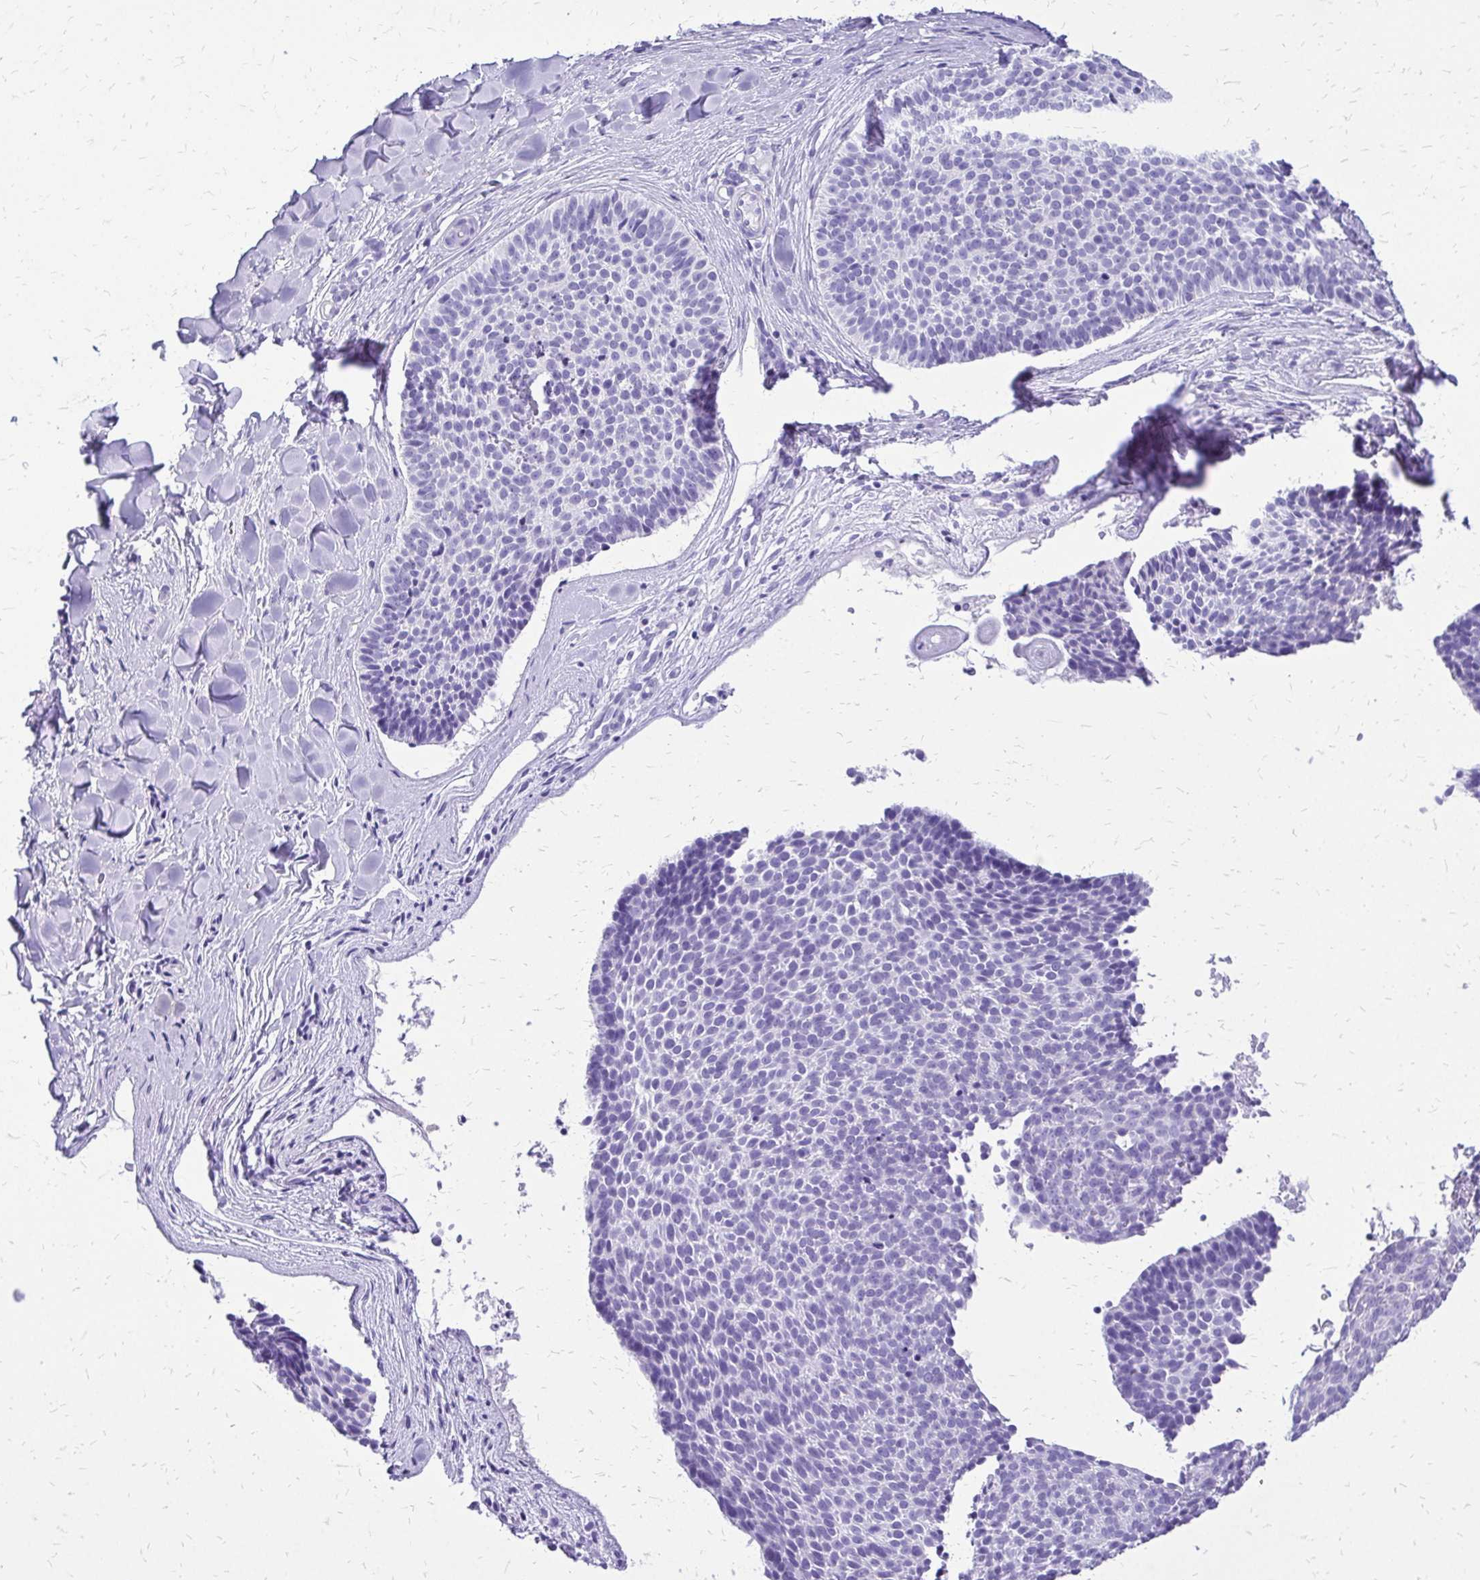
{"staining": {"intensity": "negative", "quantity": "none", "location": "none"}, "tissue": "skin cancer", "cell_type": "Tumor cells", "image_type": "cancer", "snomed": [{"axis": "morphology", "description": "Basal cell carcinoma"}, {"axis": "topography", "description": "Skin"}], "caption": "Tumor cells show no significant protein staining in basal cell carcinoma (skin).", "gene": "SLC32A1", "patient": {"sex": "male", "age": 82}}